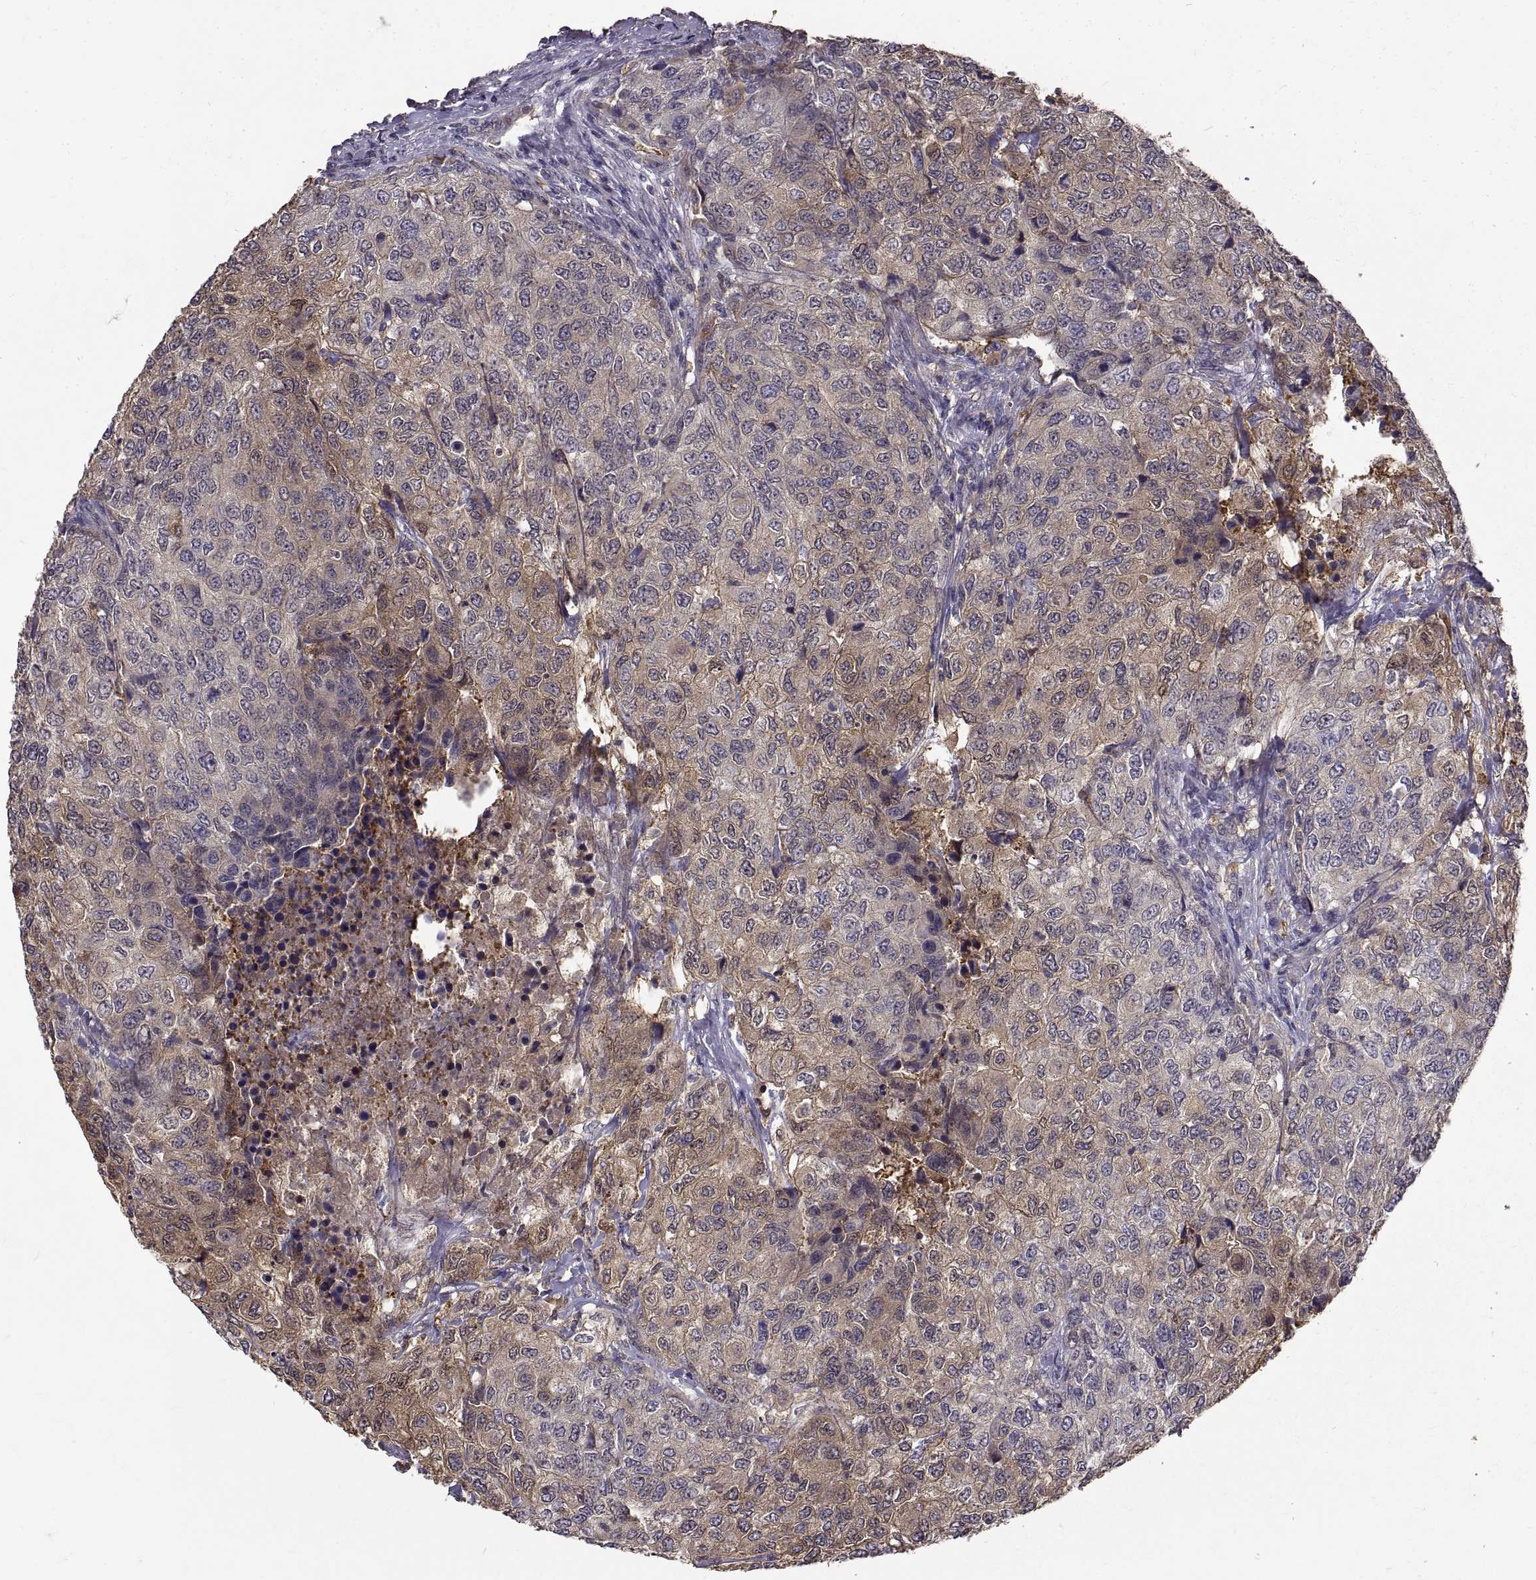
{"staining": {"intensity": "weak", "quantity": "<25%", "location": "cytoplasmic/membranous"}, "tissue": "urothelial cancer", "cell_type": "Tumor cells", "image_type": "cancer", "snomed": [{"axis": "morphology", "description": "Urothelial carcinoma, High grade"}, {"axis": "topography", "description": "Urinary bladder"}], "caption": "Immunohistochemical staining of urothelial cancer demonstrates no significant expression in tumor cells.", "gene": "PEA15", "patient": {"sex": "female", "age": 78}}